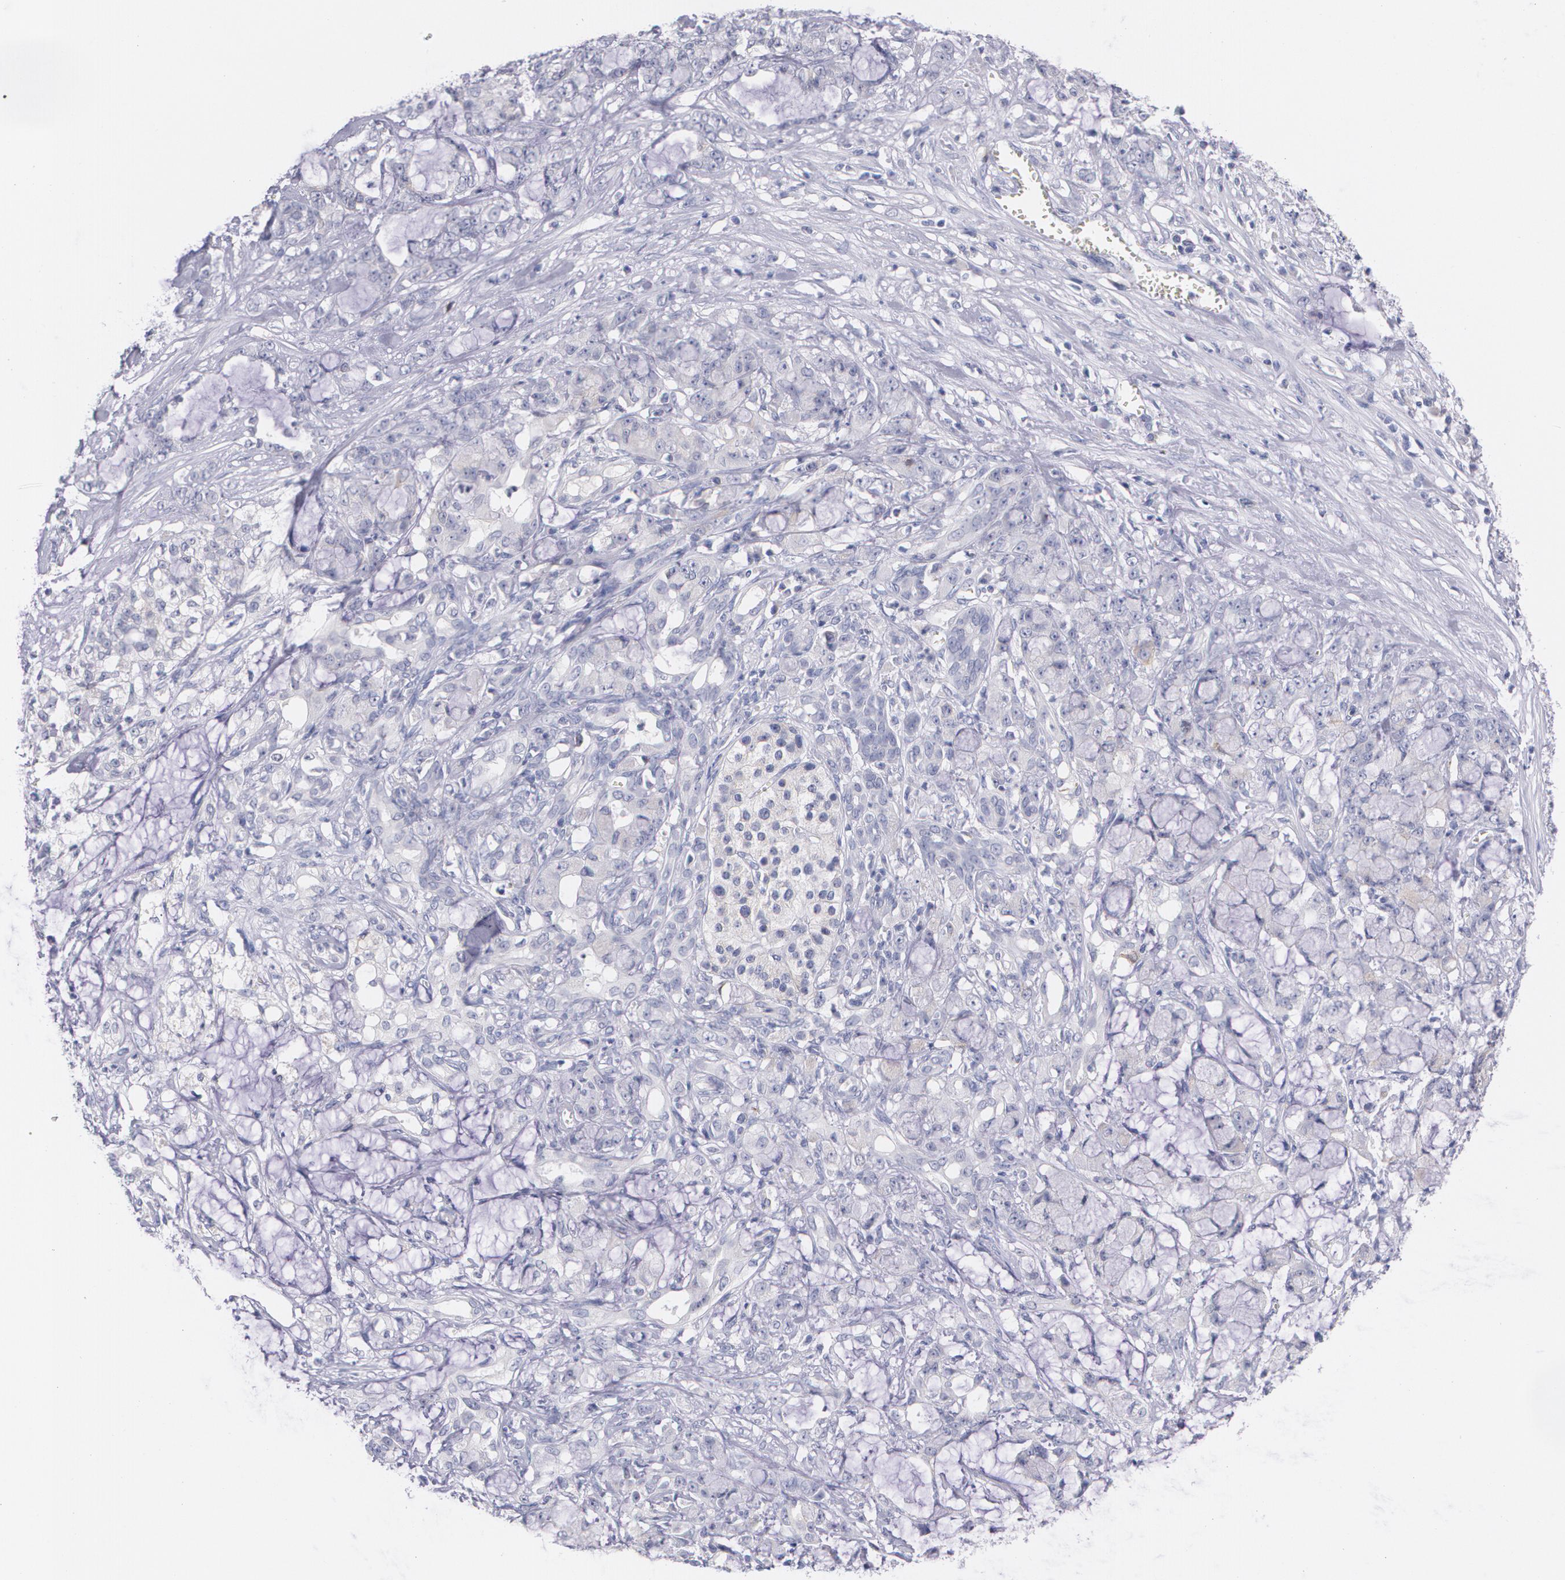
{"staining": {"intensity": "weak", "quantity": "<25%", "location": "cytoplasmic/membranous"}, "tissue": "pancreatic cancer", "cell_type": "Tumor cells", "image_type": "cancer", "snomed": [{"axis": "morphology", "description": "Adenocarcinoma, NOS"}, {"axis": "topography", "description": "Pancreas"}], "caption": "Immunohistochemistry photomicrograph of neoplastic tissue: human pancreatic cancer (adenocarcinoma) stained with DAB reveals no significant protein positivity in tumor cells.", "gene": "HMMR", "patient": {"sex": "female", "age": 73}}